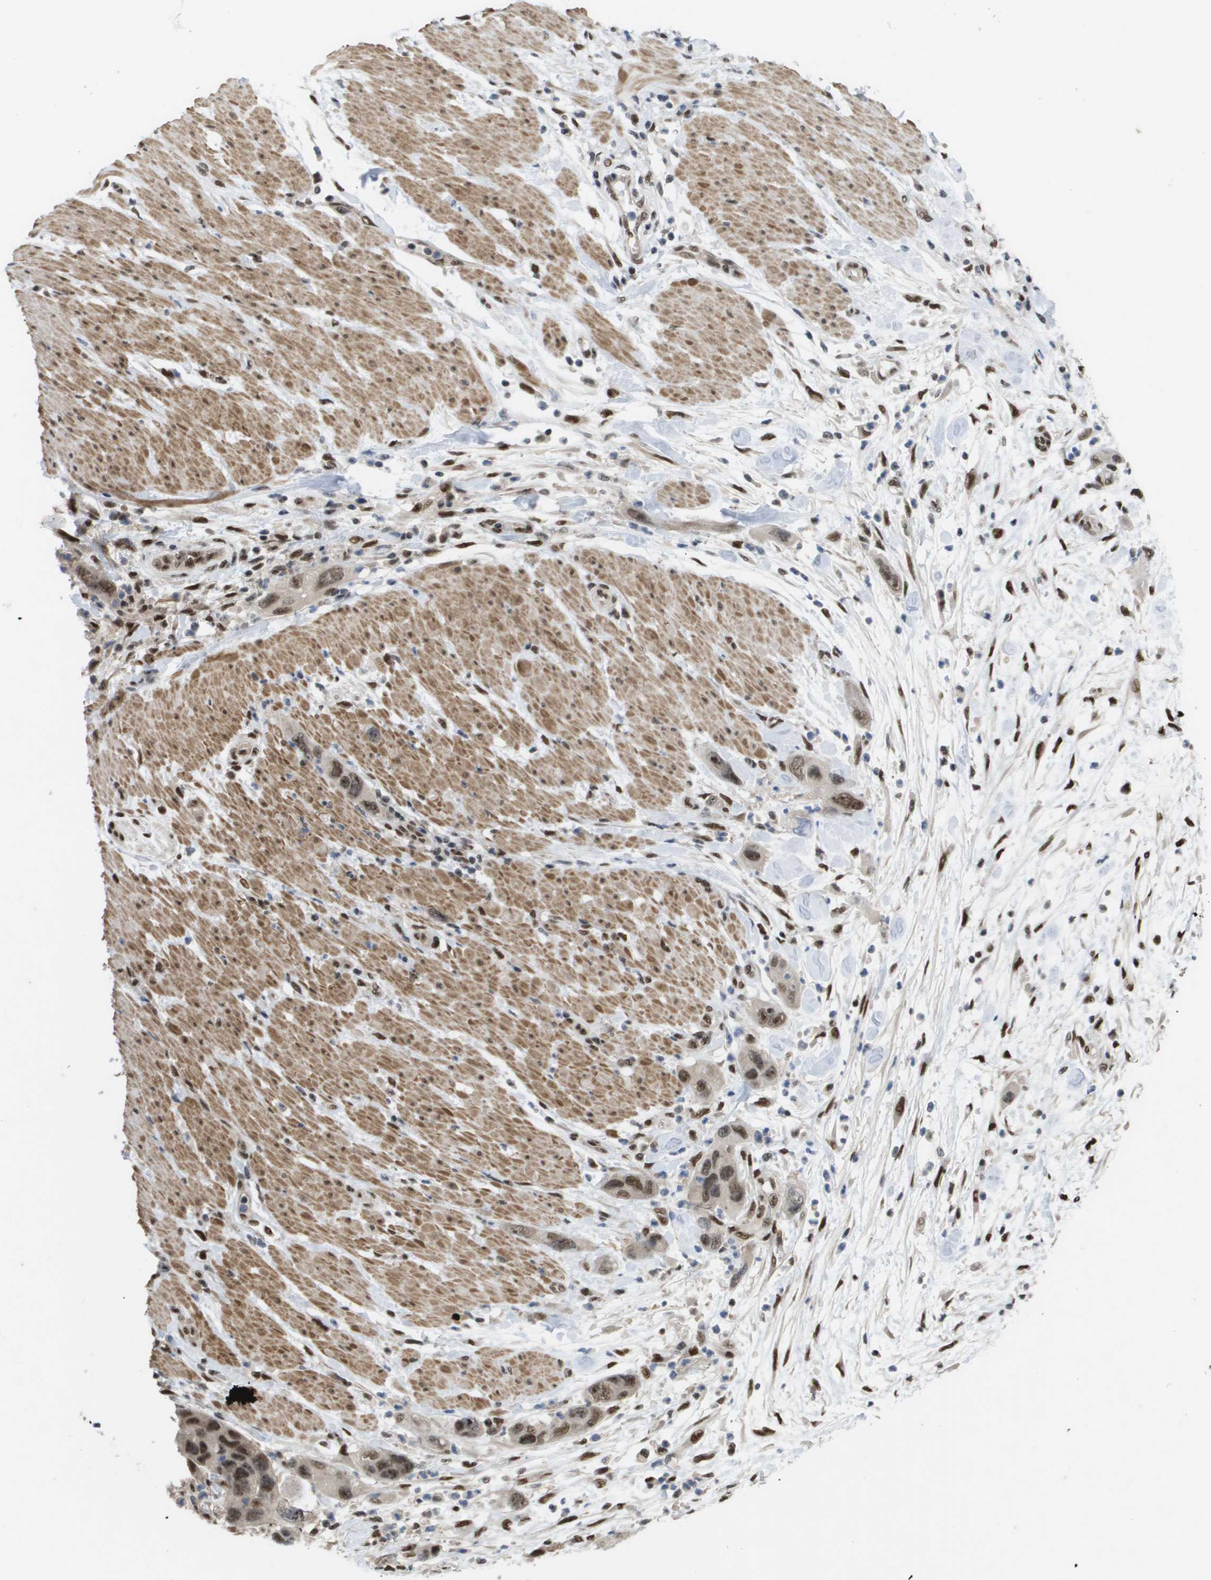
{"staining": {"intensity": "moderate", "quantity": ">75%", "location": "nuclear"}, "tissue": "pancreatic cancer", "cell_type": "Tumor cells", "image_type": "cancer", "snomed": [{"axis": "morphology", "description": "Normal tissue, NOS"}, {"axis": "morphology", "description": "Adenocarcinoma, NOS"}, {"axis": "topography", "description": "Pancreas"}], "caption": "Moderate nuclear positivity for a protein is appreciated in approximately >75% of tumor cells of adenocarcinoma (pancreatic) using immunohistochemistry.", "gene": "CDT1", "patient": {"sex": "female", "age": 71}}